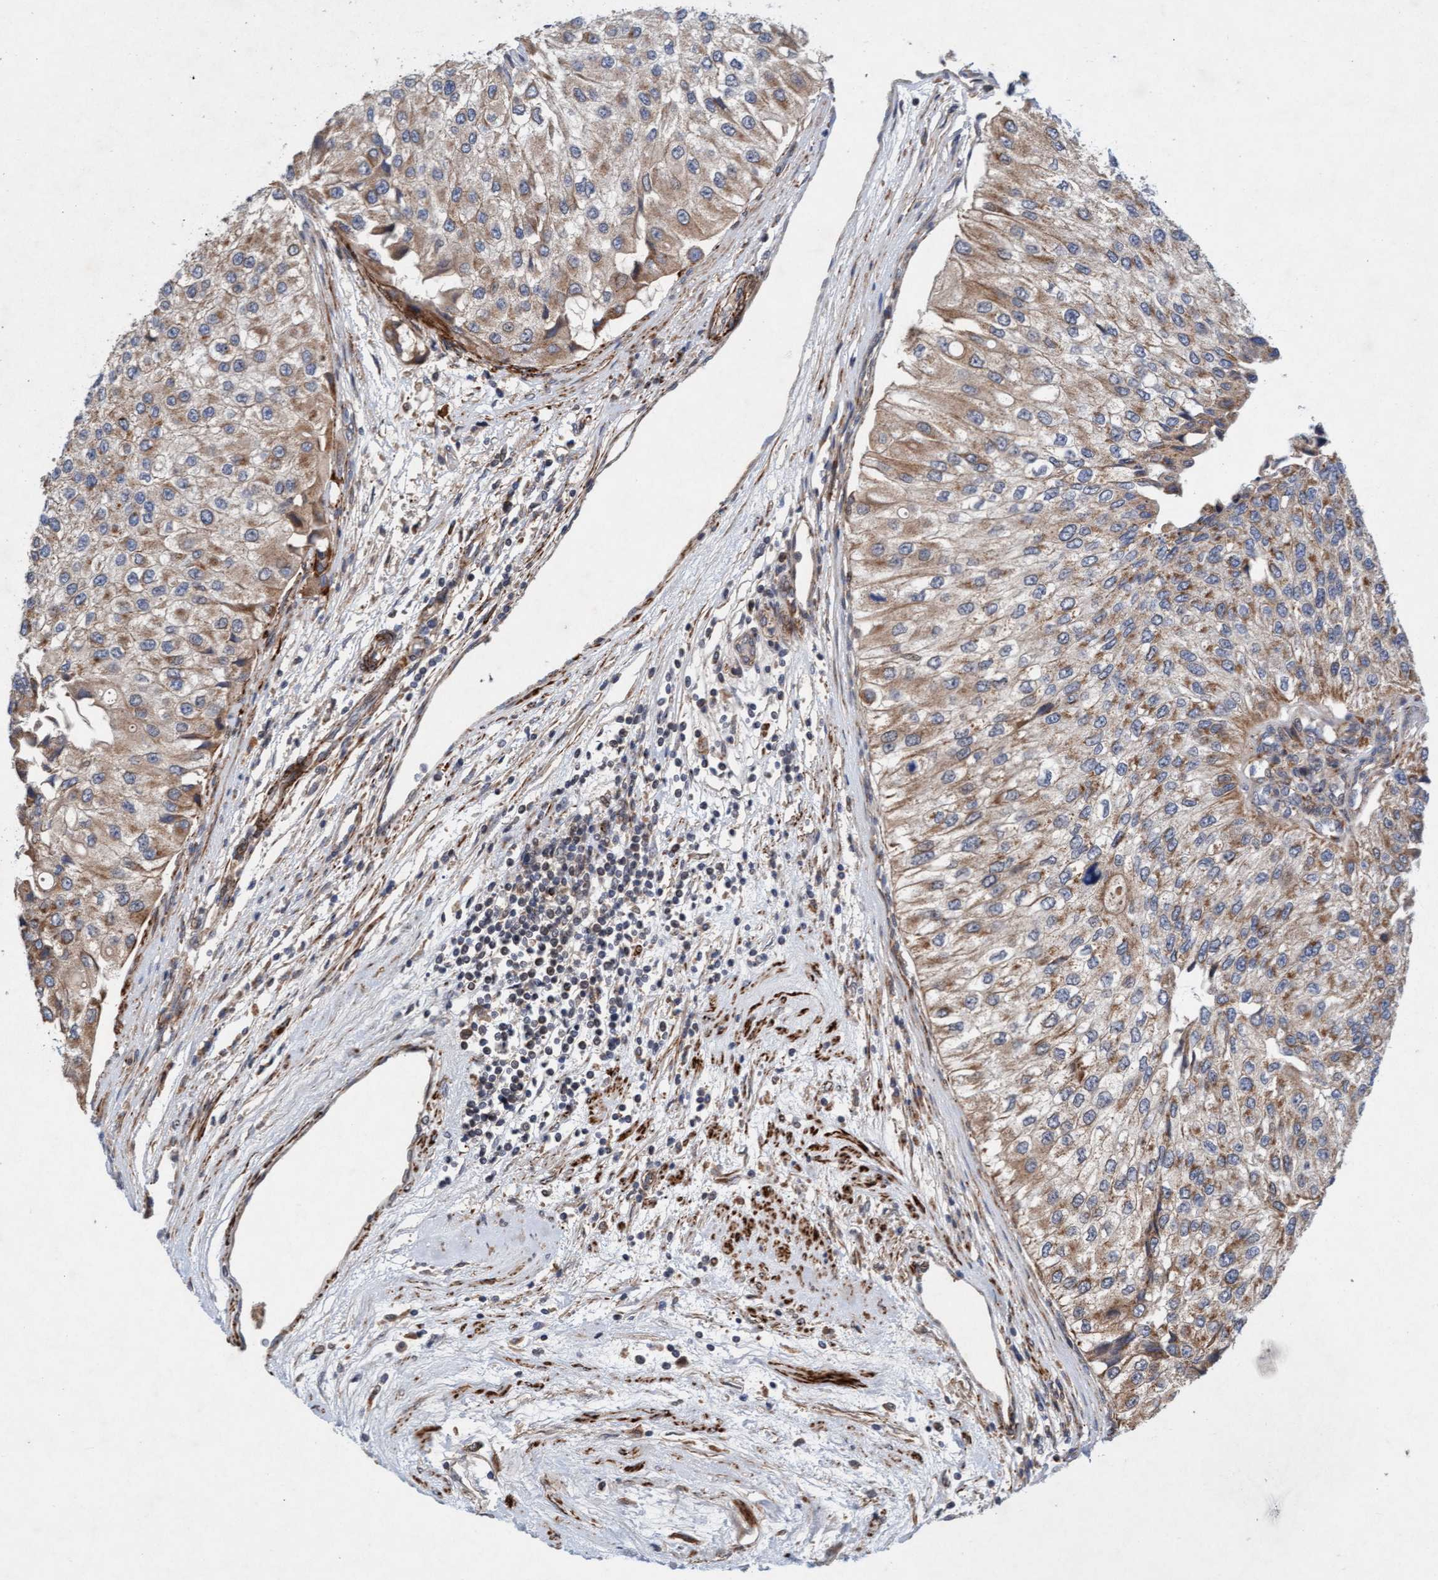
{"staining": {"intensity": "weak", "quantity": ">75%", "location": "cytoplasmic/membranous"}, "tissue": "urothelial cancer", "cell_type": "Tumor cells", "image_type": "cancer", "snomed": [{"axis": "morphology", "description": "Urothelial carcinoma, High grade"}, {"axis": "topography", "description": "Kidney"}, {"axis": "topography", "description": "Urinary bladder"}], "caption": "The image shows immunohistochemical staining of urothelial cancer. There is weak cytoplasmic/membranous staining is appreciated in approximately >75% of tumor cells.", "gene": "TMEM70", "patient": {"sex": "male", "age": 77}}